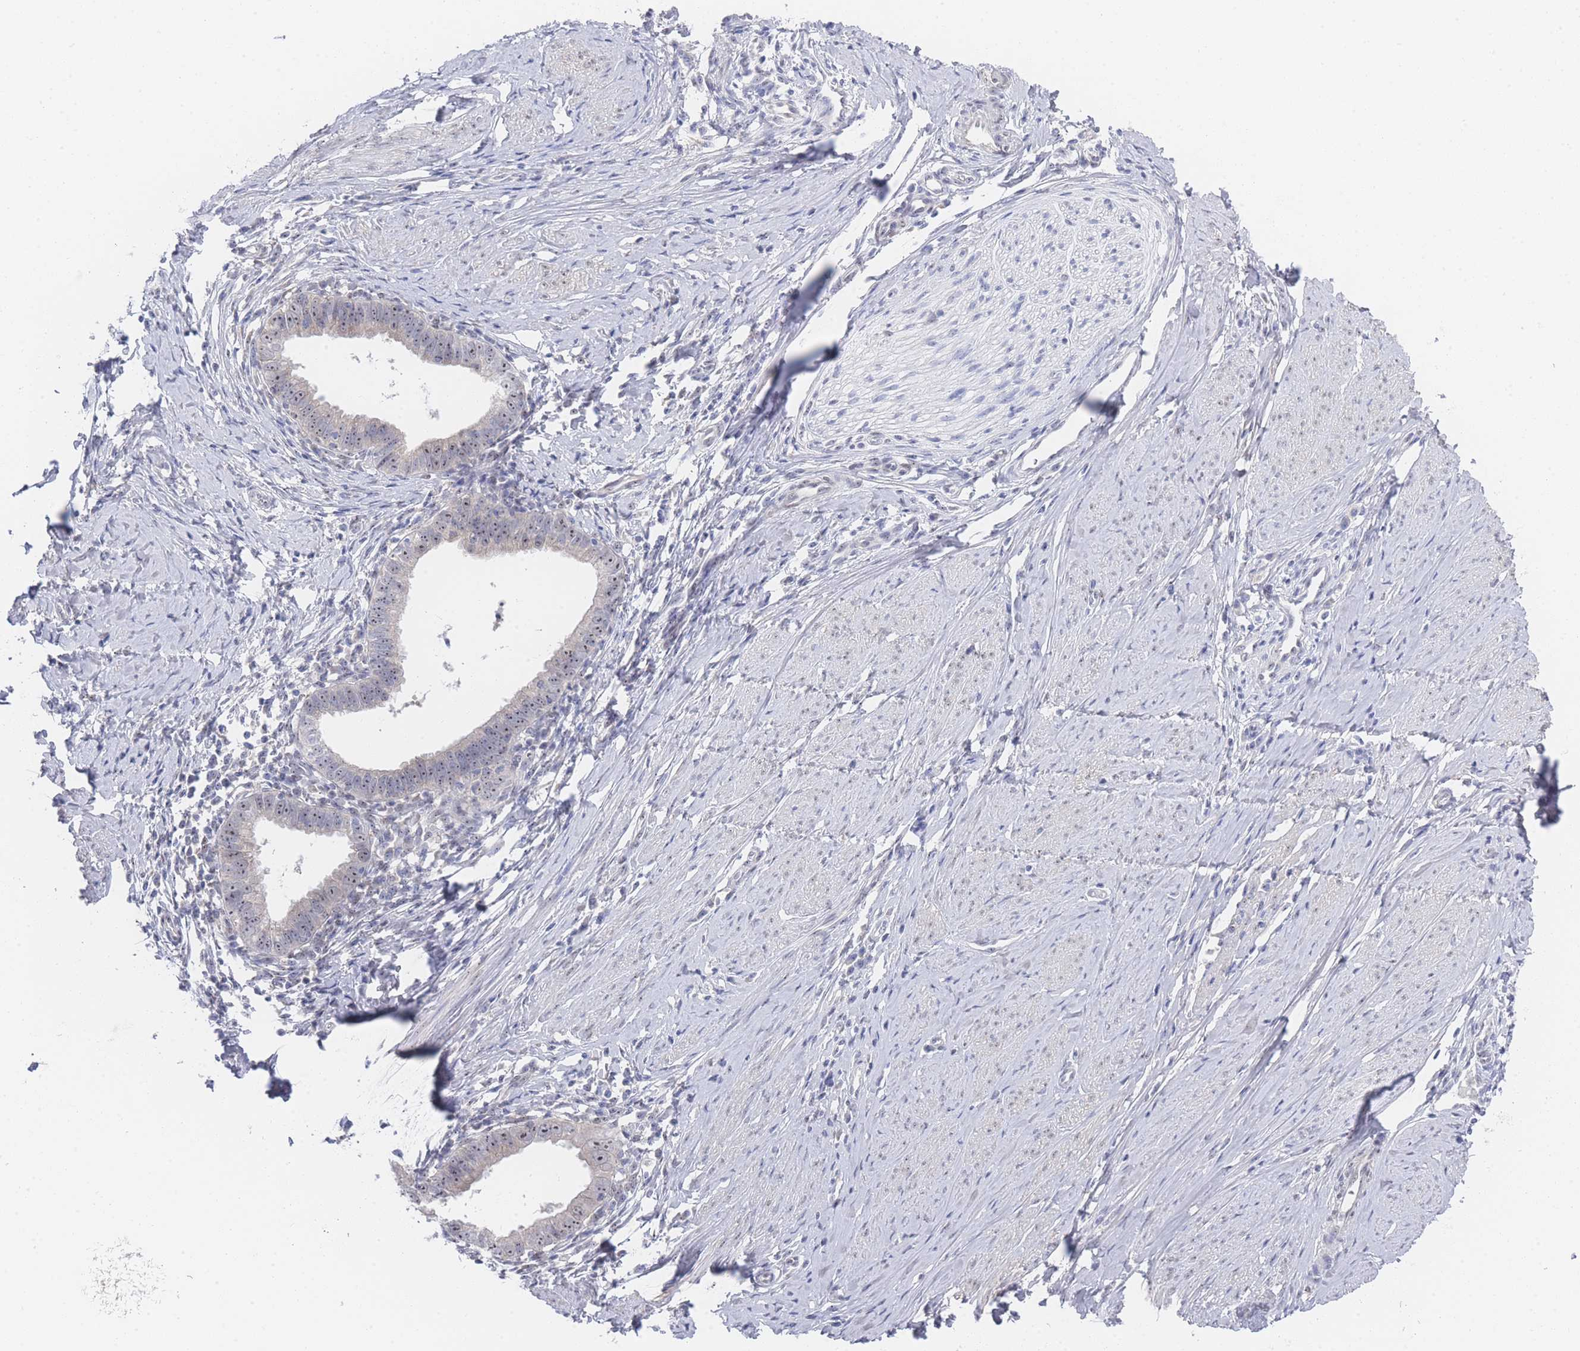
{"staining": {"intensity": "weak", "quantity": "25%-75%", "location": "nuclear"}, "tissue": "cervical cancer", "cell_type": "Tumor cells", "image_type": "cancer", "snomed": [{"axis": "morphology", "description": "Adenocarcinoma, NOS"}, {"axis": "topography", "description": "Cervix"}], "caption": "Brown immunohistochemical staining in human adenocarcinoma (cervical) demonstrates weak nuclear staining in about 25%-75% of tumor cells.", "gene": "ZNF142", "patient": {"sex": "female", "age": 36}}